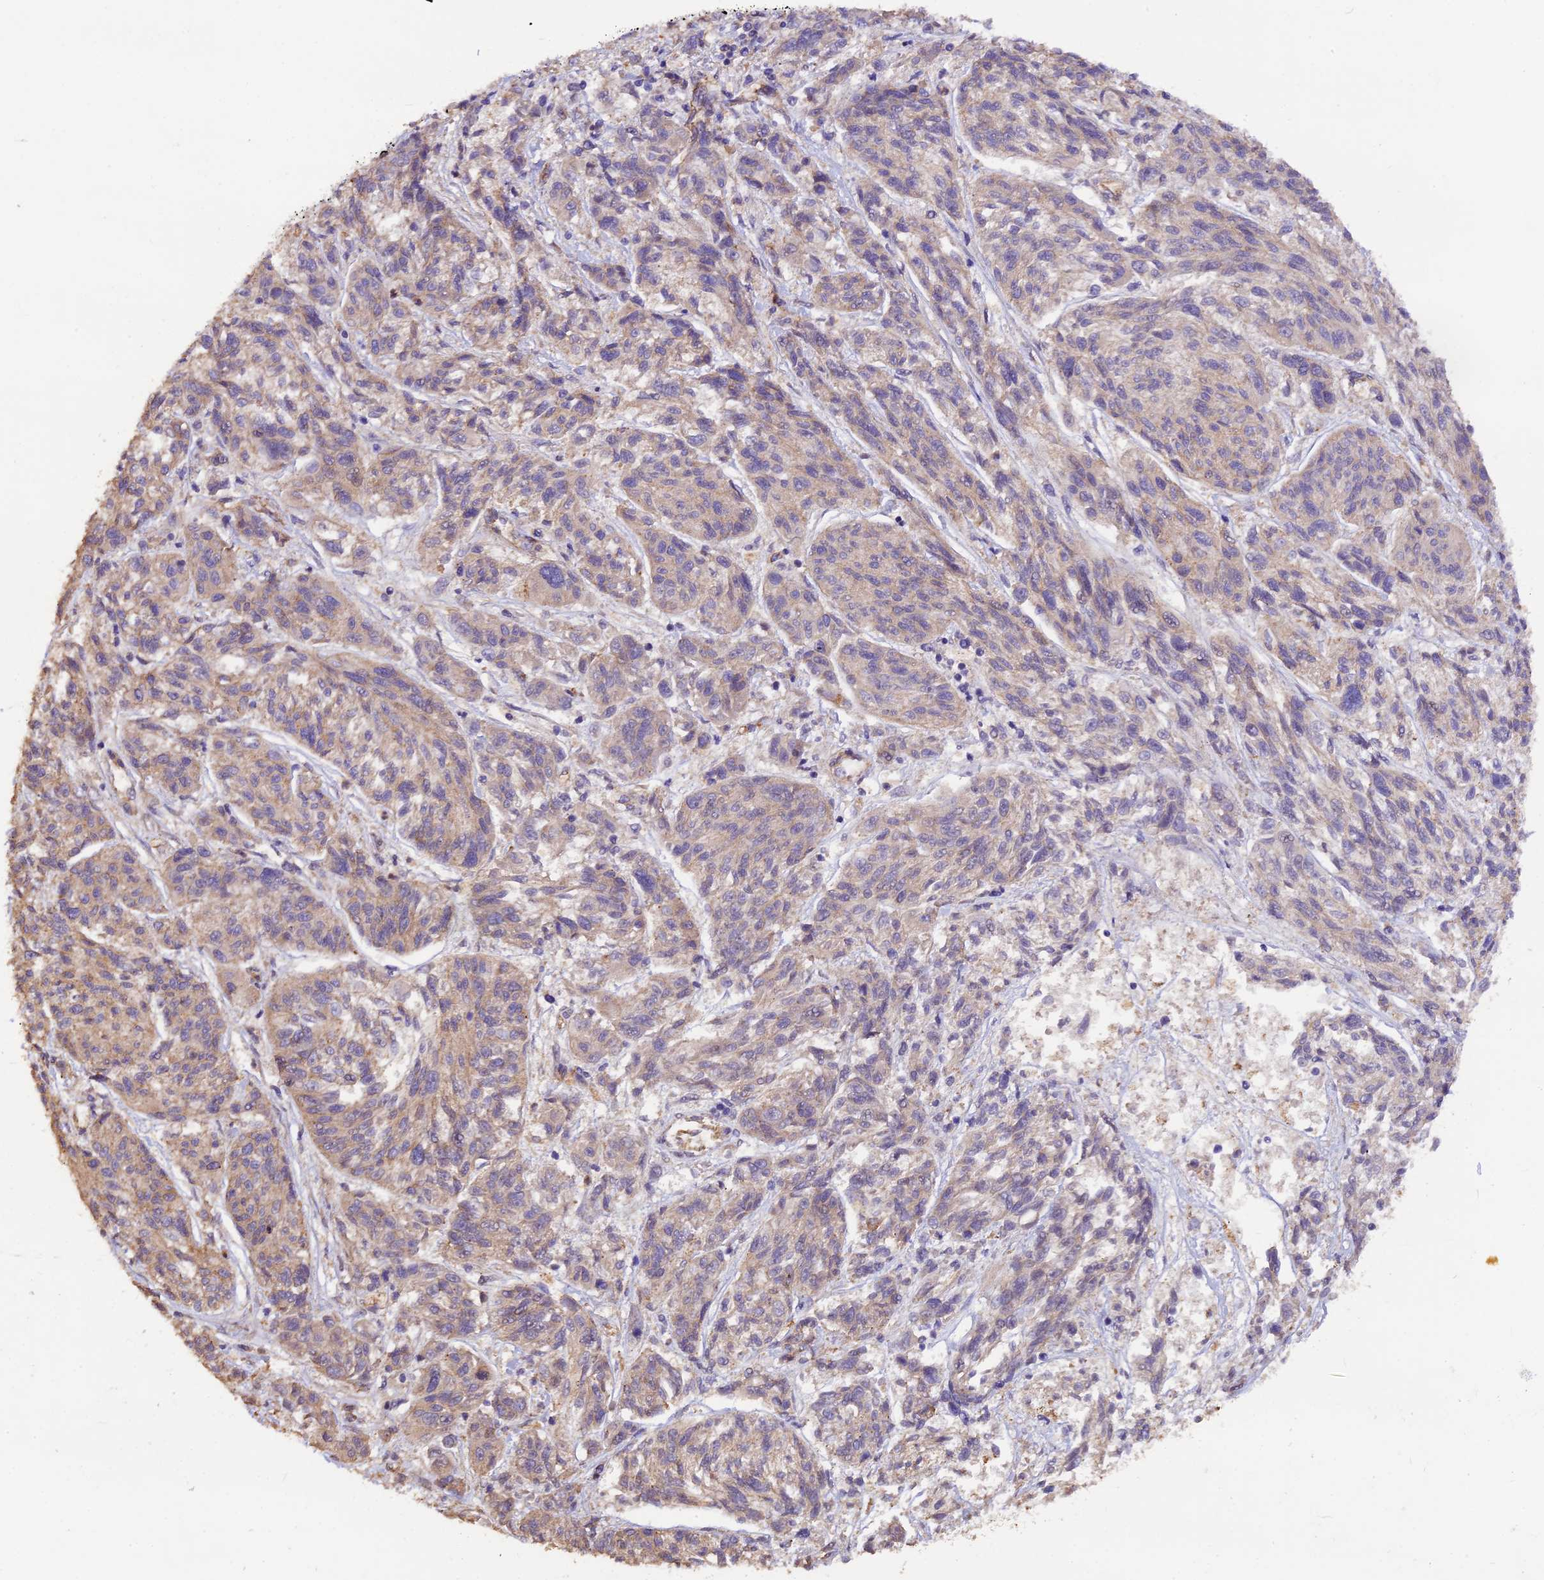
{"staining": {"intensity": "negative", "quantity": "none", "location": "none"}, "tissue": "melanoma", "cell_type": "Tumor cells", "image_type": "cancer", "snomed": [{"axis": "morphology", "description": "Malignant melanoma, NOS"}, {"axis": "topography", "description": "Skin"}], "caption": "Histopathology image shows no significant protein expression in tumor cells of melanoma.", "gene": "ERMARD", "patient": {"sex": "male", "age": 53}}